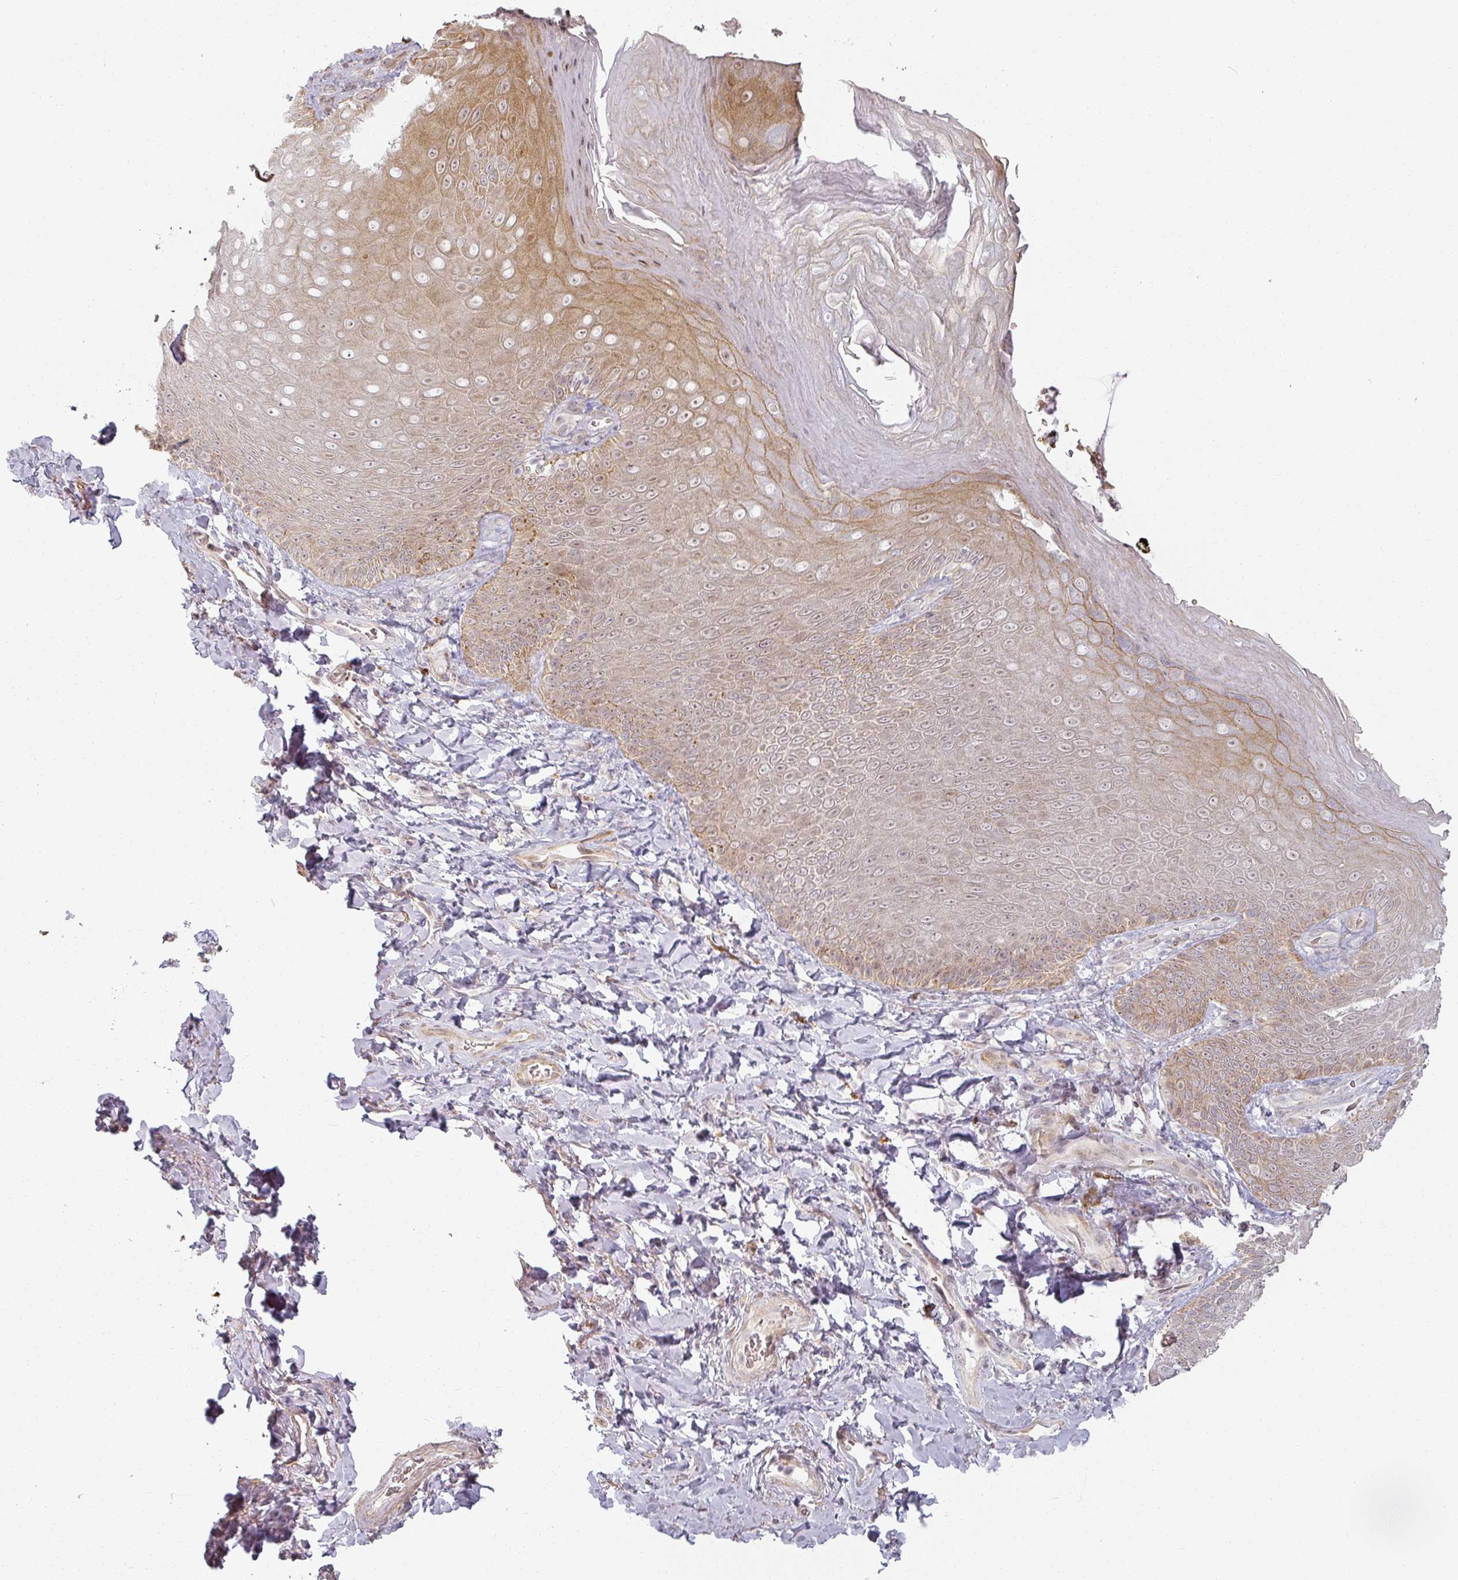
{"staining": {"intensity": "moderate", "quantity": ">75%", "location": "cytoplasmic/membranous,nuclear"}, "tissue": "skin", "cell_type": "Epidermal cells", "image_type": "normal", "snomed": [{"axis": "morphology", "description": "Normal tissue, NOS"}, {"axis": "topography", "description": "Anal"}, {"axis": "topography", "description": "Peripheral nerve tissue"}], "caption": "Moderate cytoplasmic/membranous,nuclear expression is identified in approximately >75% of epidermal cells in unremarkable skin. (IHC, brightfield microscopy, high magnification).", "gene": "MED19", "patient": {"sex": "male", "age": 53}}